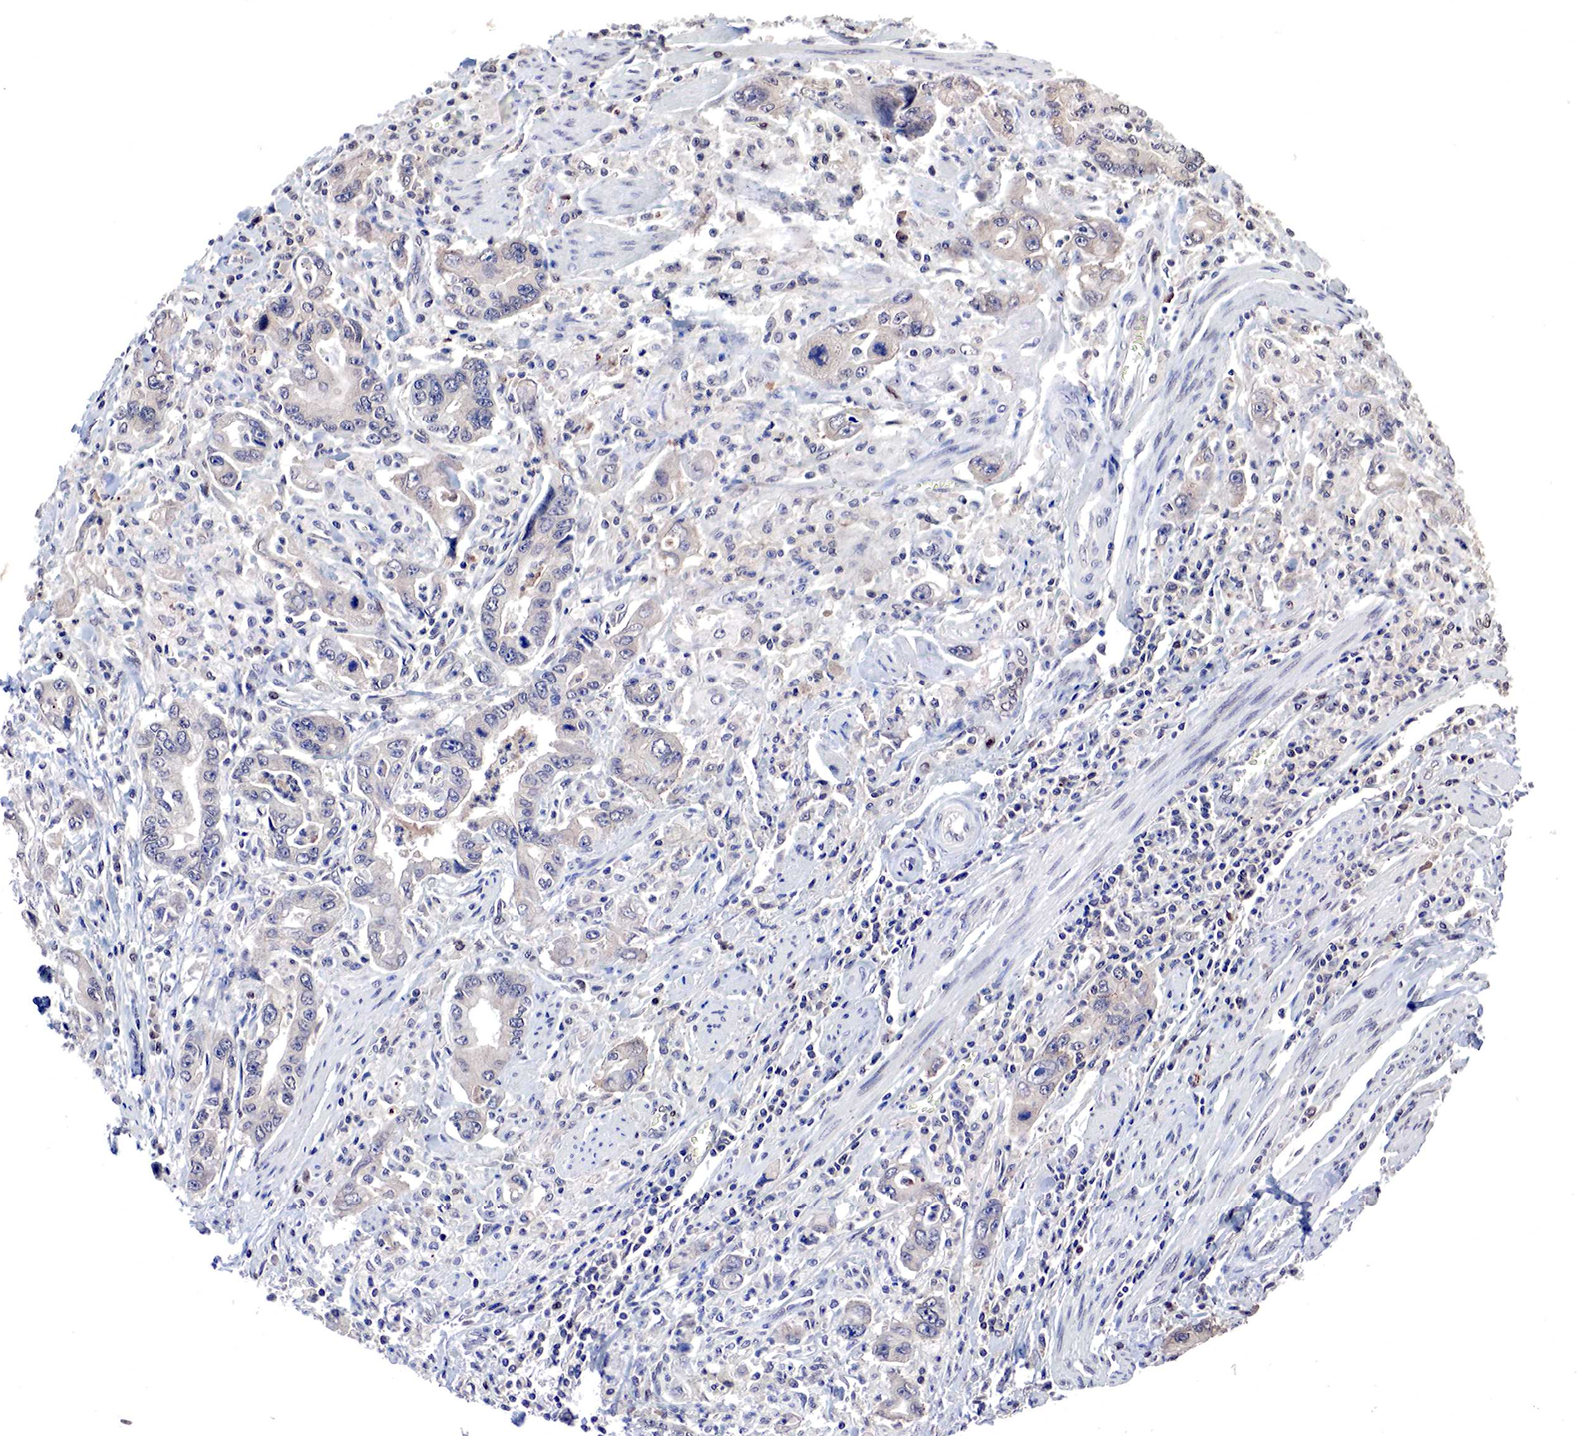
{"staining": {"intensity": "weak", "quantity": "<25%", "location": "cytoplasmic/membranous"}, "tissue": "stomach cancer", "cell_type": "Tumor cells", "image_type": "cancer", "snomed": [{"axis": "morphology", "description": "Adenocarcinoma, NOS"}, {"axis": "topography", "description": "Pancreas"}, {"axis": "topography", "description": "Stomach, upper"}], "caption": "Immunohistochemistry of stomach cancer (adenocarcinoma) demonstrates no positivity in tumor cells.", "gene": "DACH2", "patient": {"sex": "male", "age": 77}}